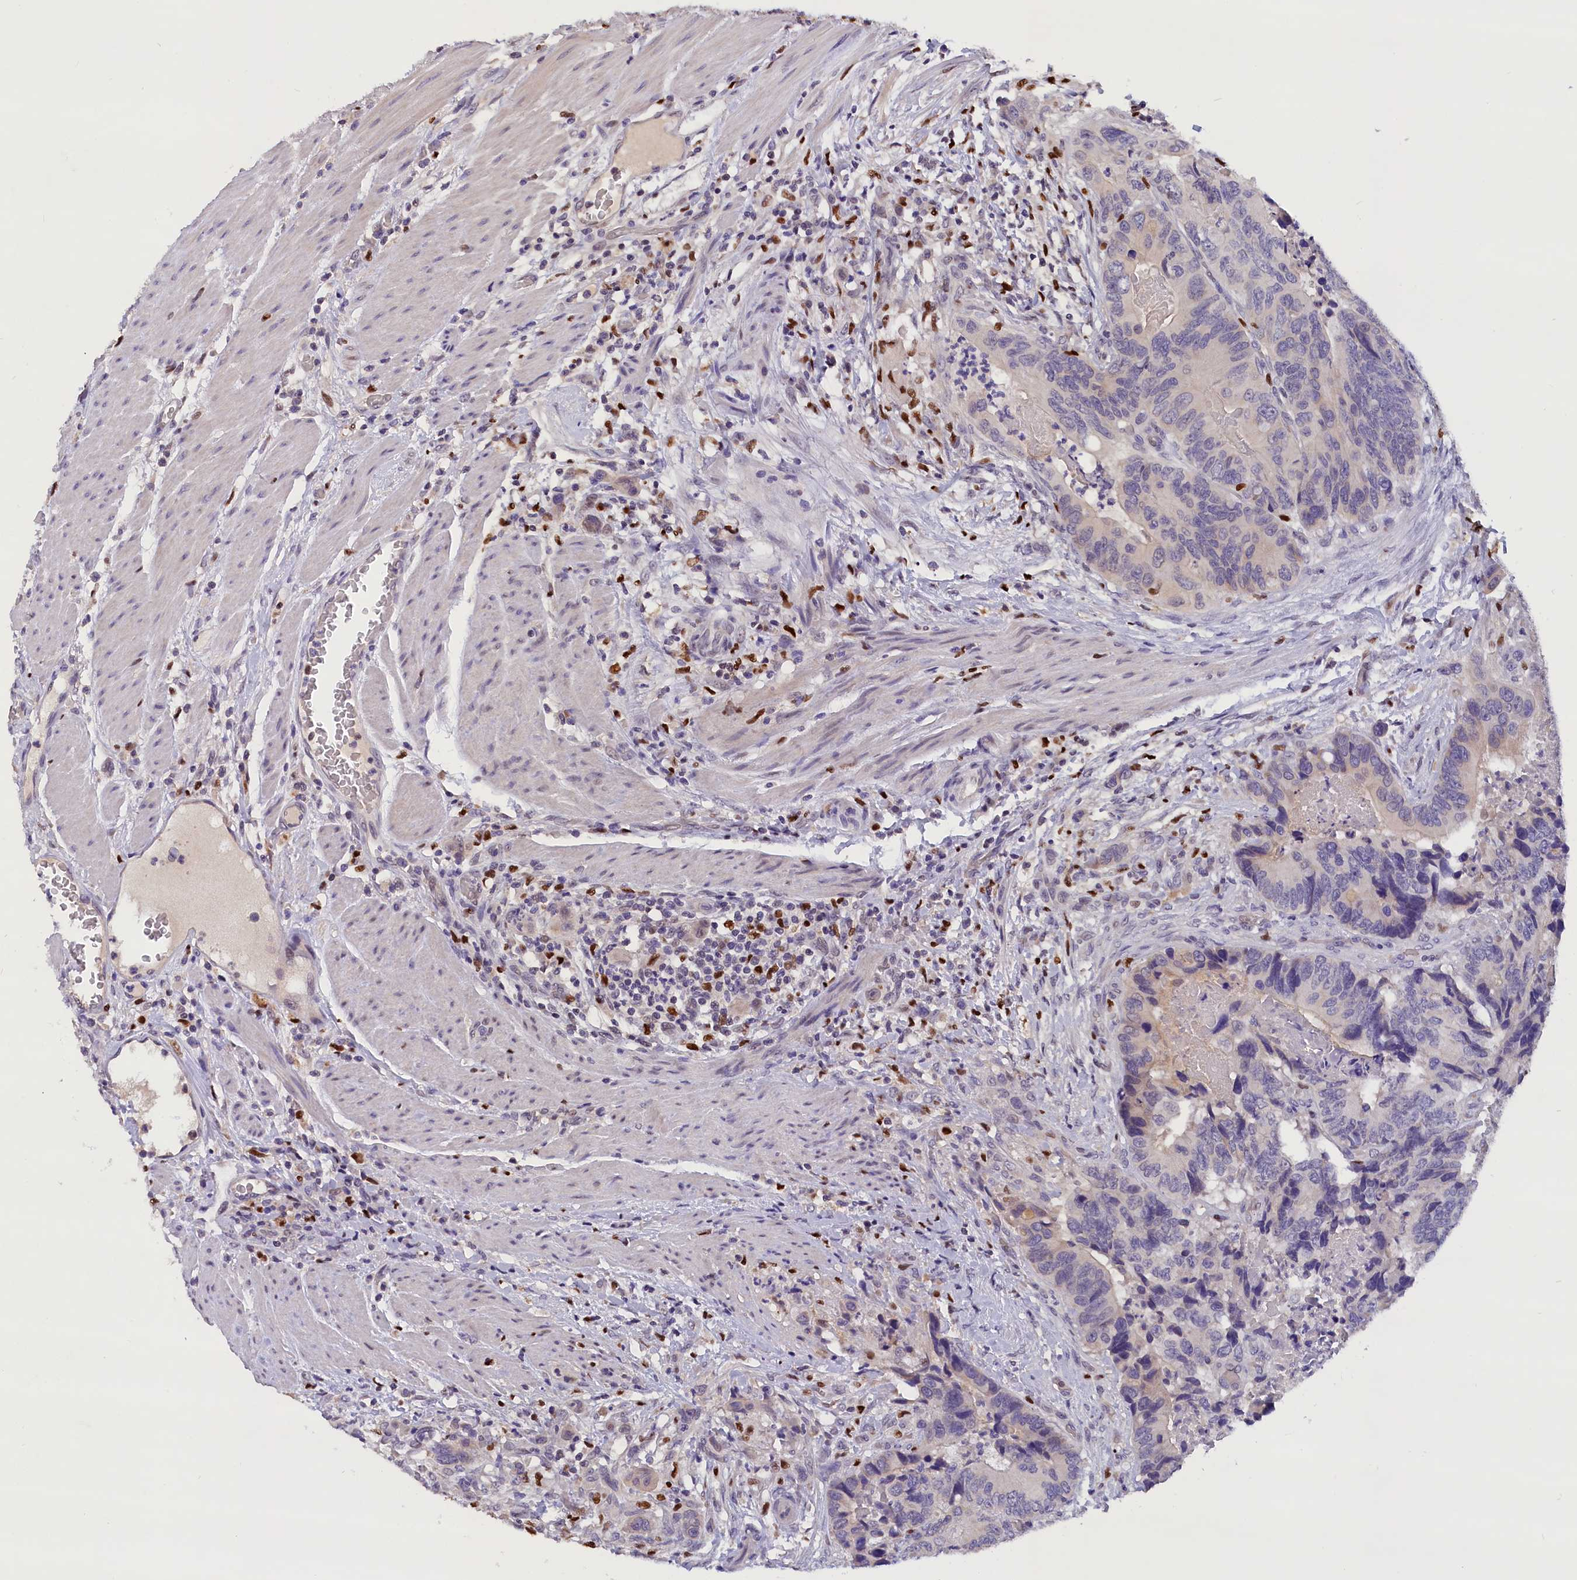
{"staining": {"intensity": "negative", "quantity": "none", "location": "none"}, "tissue": "colorectal cancer", "cell_type": "Tumor cells", "image_type": "cancer", "snomed": [{"axis": "morphology", "description": "Adenocarcinoma, NOS"}, {"axis": "topography", "description": "Colon"}], "caption": "This is an immunohistochemistry micrograph of human colorectal cancer (adenocarcinoma). There is no expression in tumor cells.", "gene": "BTBD9", "patient": {"sex": "male", "age": 84}}